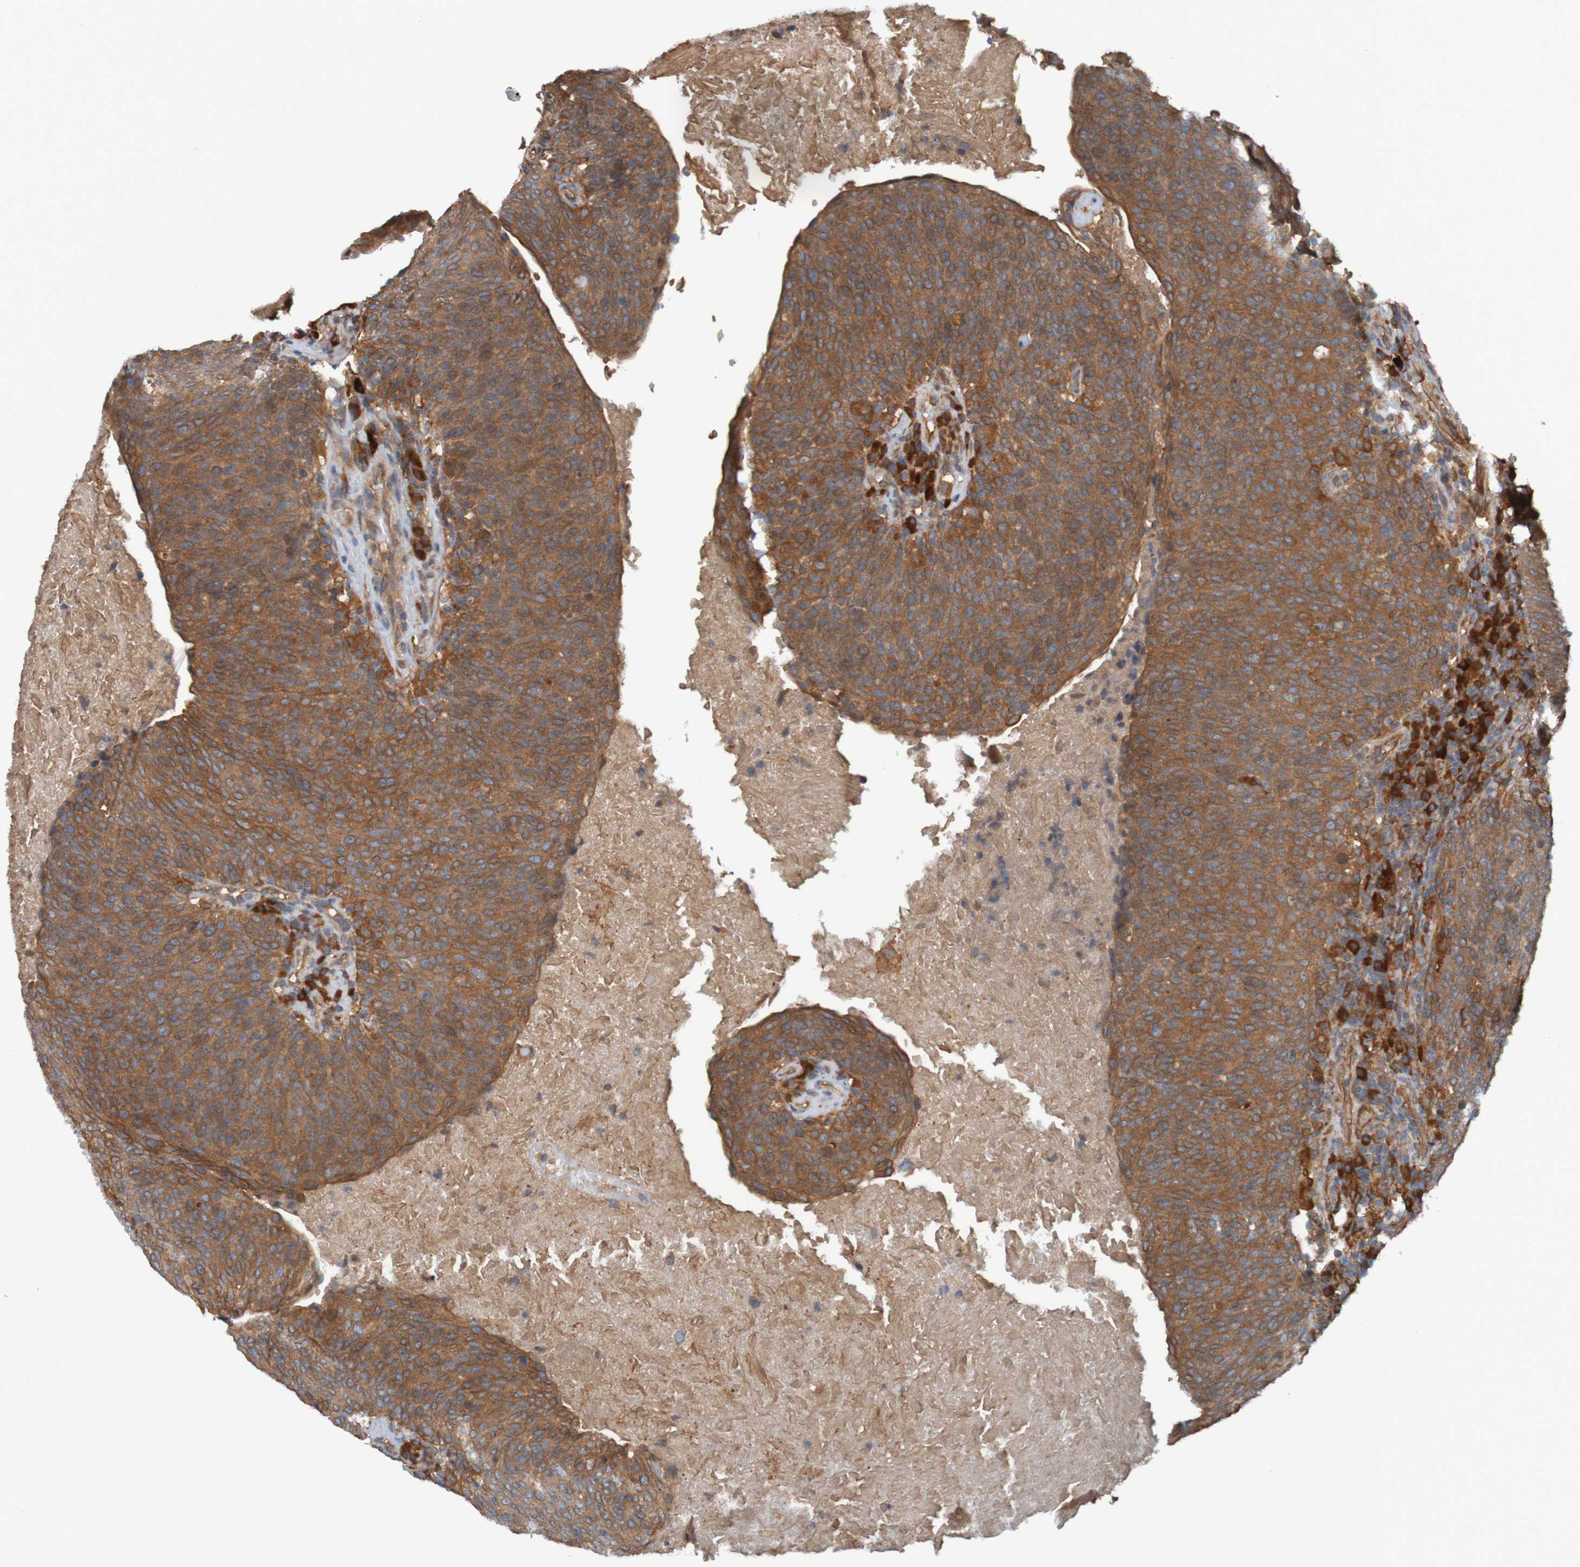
{"staining": {"intensity": "moderate", "quantity": ">75%", "location": "cytoplasmic/membranous"}, "tissue": "head and neck cancer", "cell_type": "Tumor cells", "image_type": "cancer", "snomed": [{"axis": "morphology", "description": "Squamous cell carcinoma, NOS"}, {"axis": "morphology", "description": "Squamous cell carcinoma, metastatic, NOS"}, {"axis": "topography", "description": "Lymph node"}, {"axis": "topography", "description": "Head-Neck"}], "caption": "Head and neck metastatic squamous cell carcinoma tissue demonstrates moderate cytoplasmic/membranous staining in approximately >75% of tumor cells, visualized by immunohistochemistry.", "gene": "DNAJC4", "patient": {"sex": "male", "age": 62}}